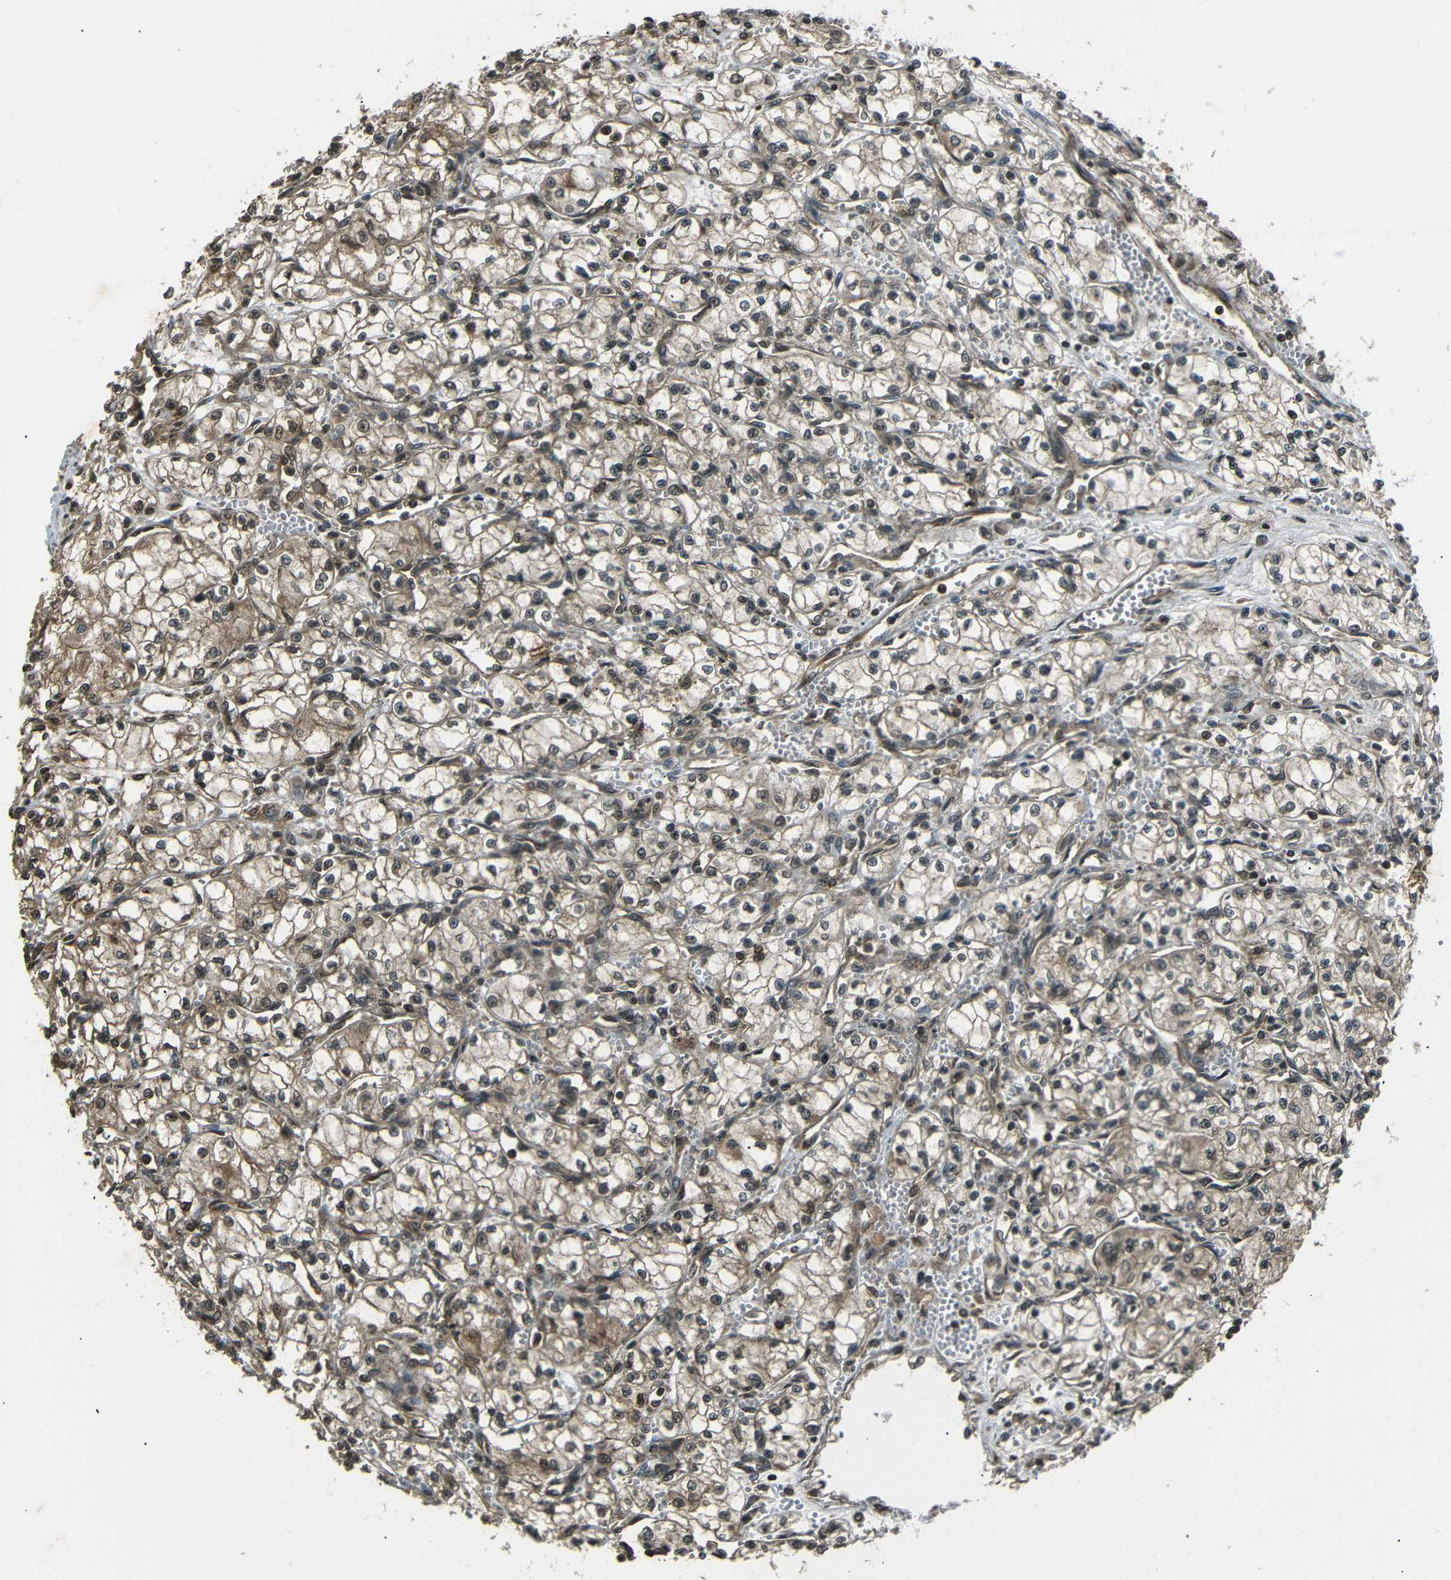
{"staining": {"intensity": "weak", "quantity": ">75%", "location": "cytoplasmic/membranous,nuclear"}, "tissue": "renal cancer", "cell_type": "Tumor cells", "image_type": "cancer", "snomed": [{"axis": "morphology", "description": "Normal tissue, NOS"}, {"axis": "morphology", "description": "Adenocarcinoma, NOS"}, {"axis": "topography", "description": "Kidney"}], "caption": "An IHC image of tumor tissue is shown. Protein staining in brown labels weak cytoplasmic/membranous and nuclear positivity in renal cancer within tumor cells. (brown staining indicates protein expression, while blue staining denotes nuclei).", "gene": "PLK2", "patient": {"sex": "male", "age": 59}}